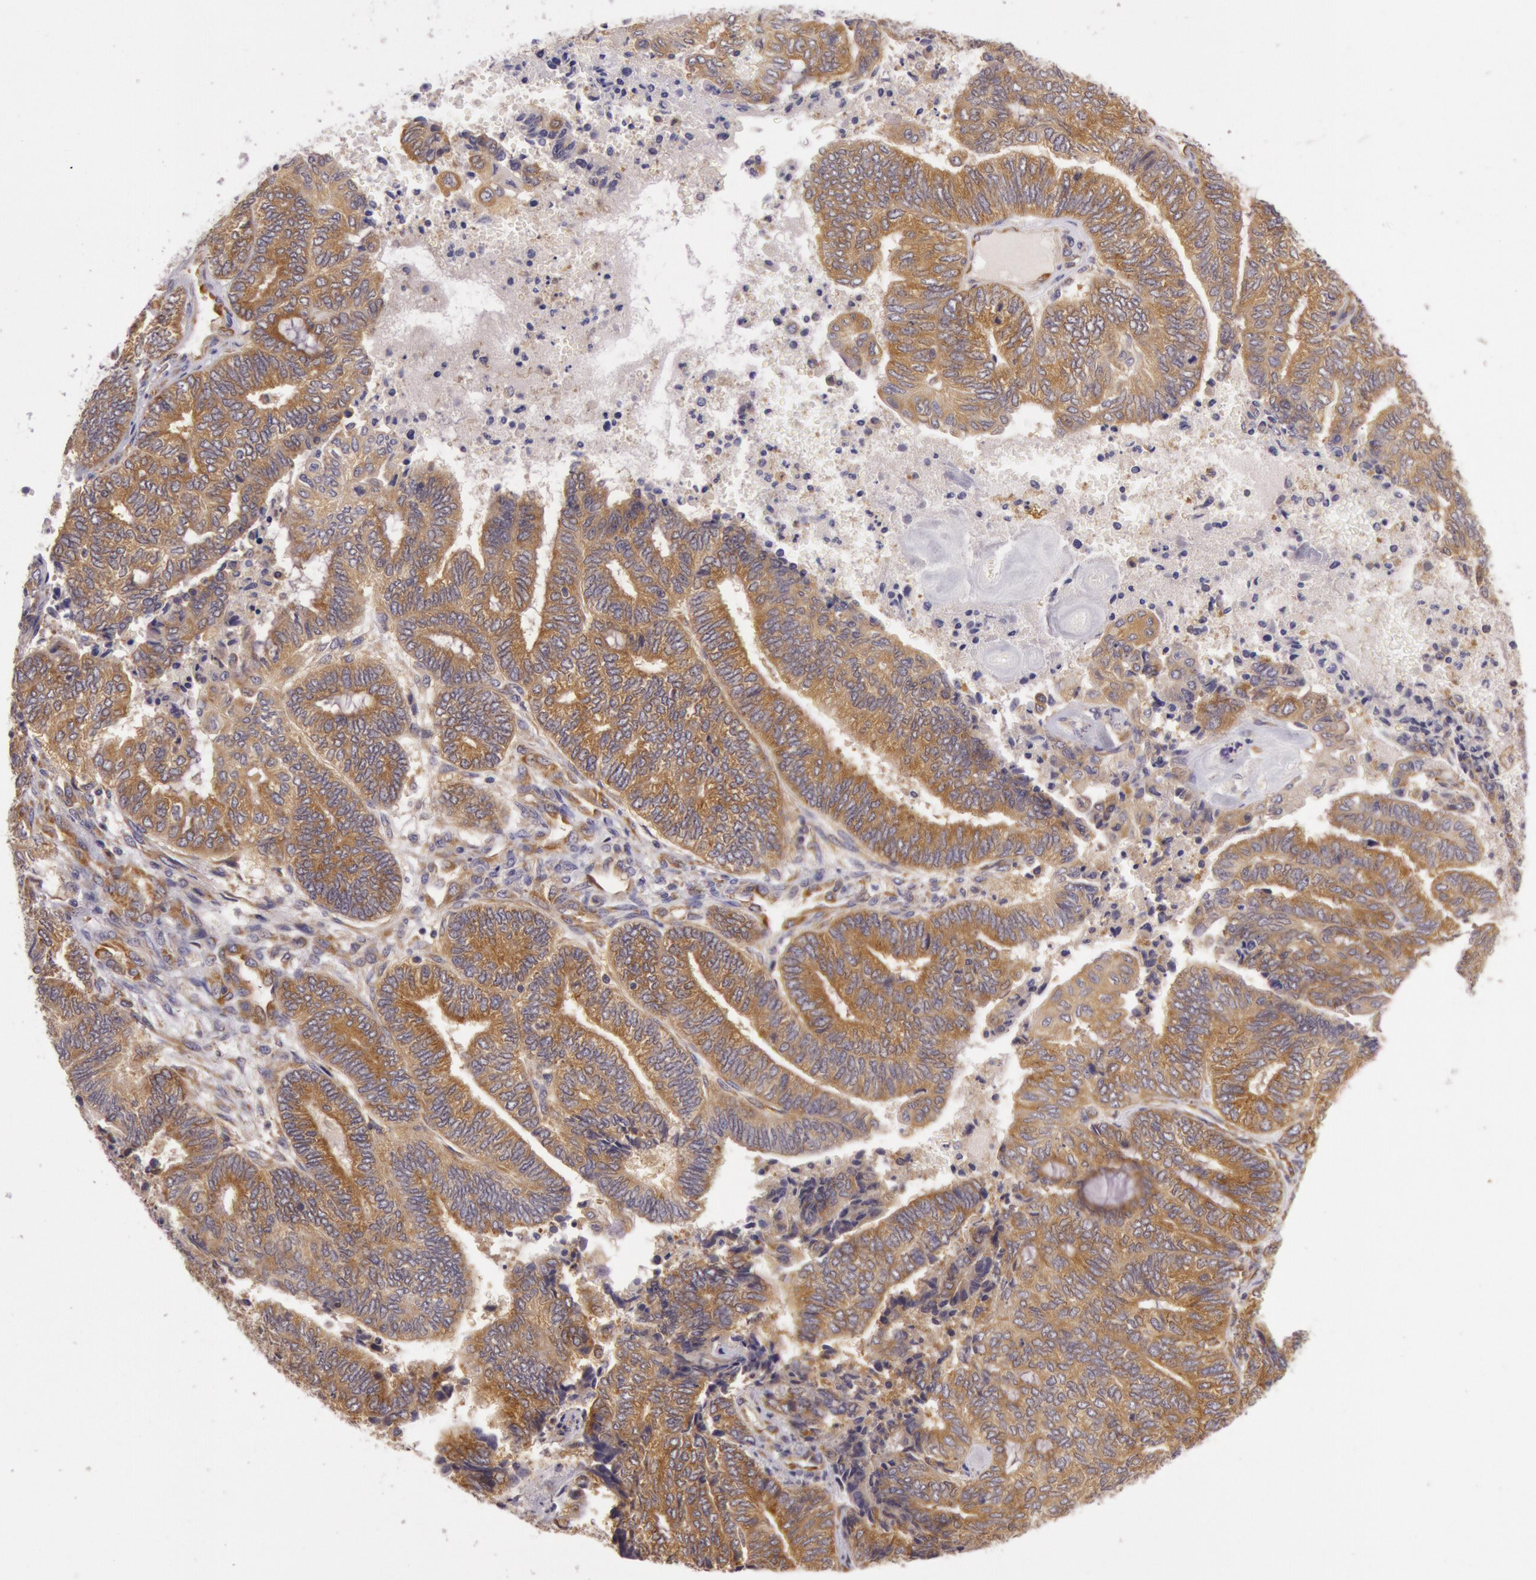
{"staining": {"intensity": "moderate", "quantity": ">75%", "location": "cytoplasmic/membranous"}, "tissue": "endometrial cancer", "cell_type": "Tumor cells", "image_type": "cancer", "snomed": [{"axis": "morphology", "description": "Adenocarcinoma, NOS"}, {"axis": "topography", "description": "Uterus"}, {"axis": "topography", "description": "Endometrium"}], "caption": "A brown stain shows moderate cytoplasmic/membranous positivity of a protein in human endometrial cancer tumor cells.", "gene": "CHUK", "patient": {"sex": "female", "age": 70}}